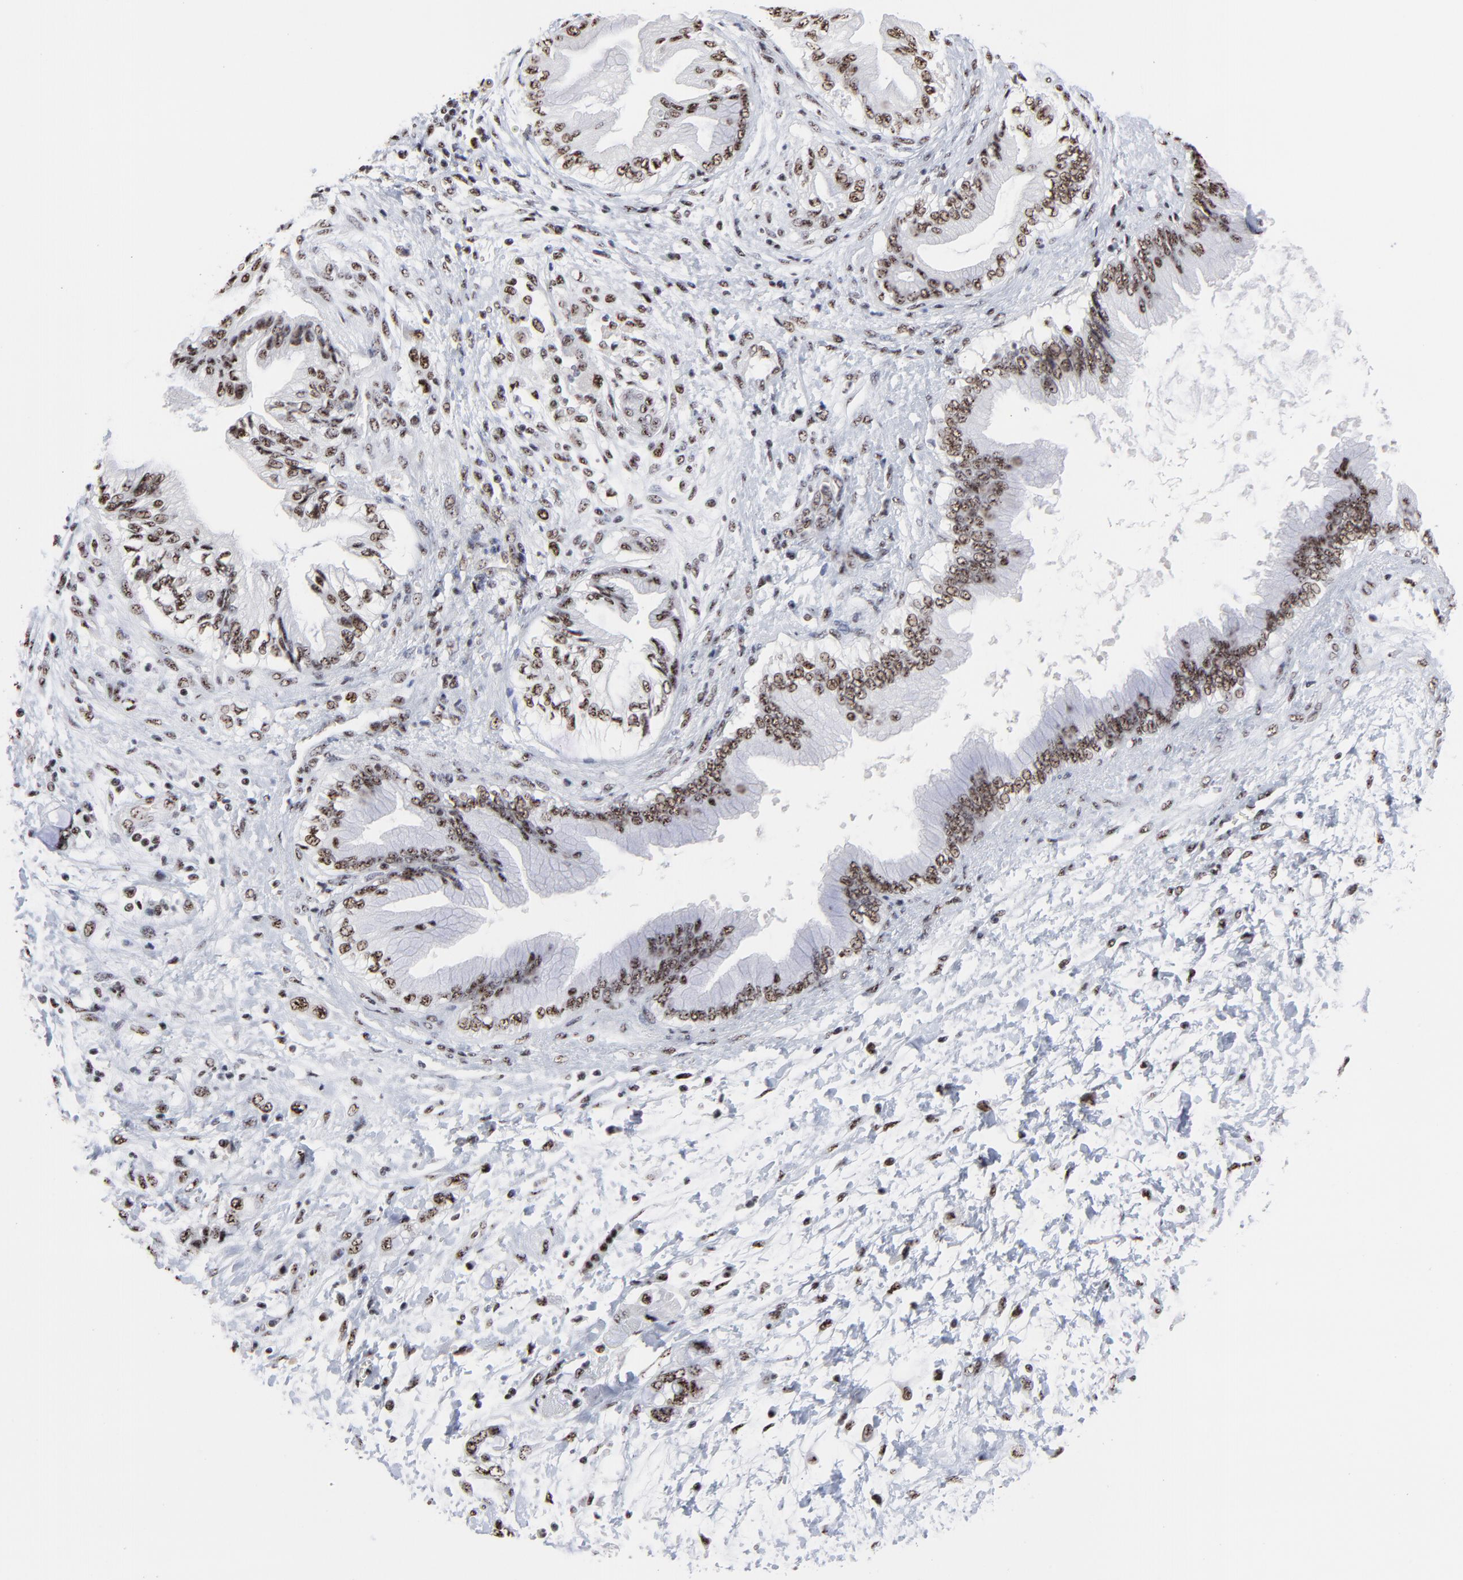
{"staining": {"intensity": "weak", "quantity": "25%-75%", "location": "nuclear"}, "tissue": "pancreatic cancer", "cell_type": "Tumor cells", "image_type": "cancer", "snomed": [{"axis": "morphology", "description": "Adenocarcinoma, NOS"}, {"axis": "topography", "description": "Pancreas"}], "caption": "Weak nuclear expression is identified in about 25%-75% of tumor cells in pancreatic adenocarcinoma.", "gene": "MBD4", "patient": {"sex": "female", "age": 70}}